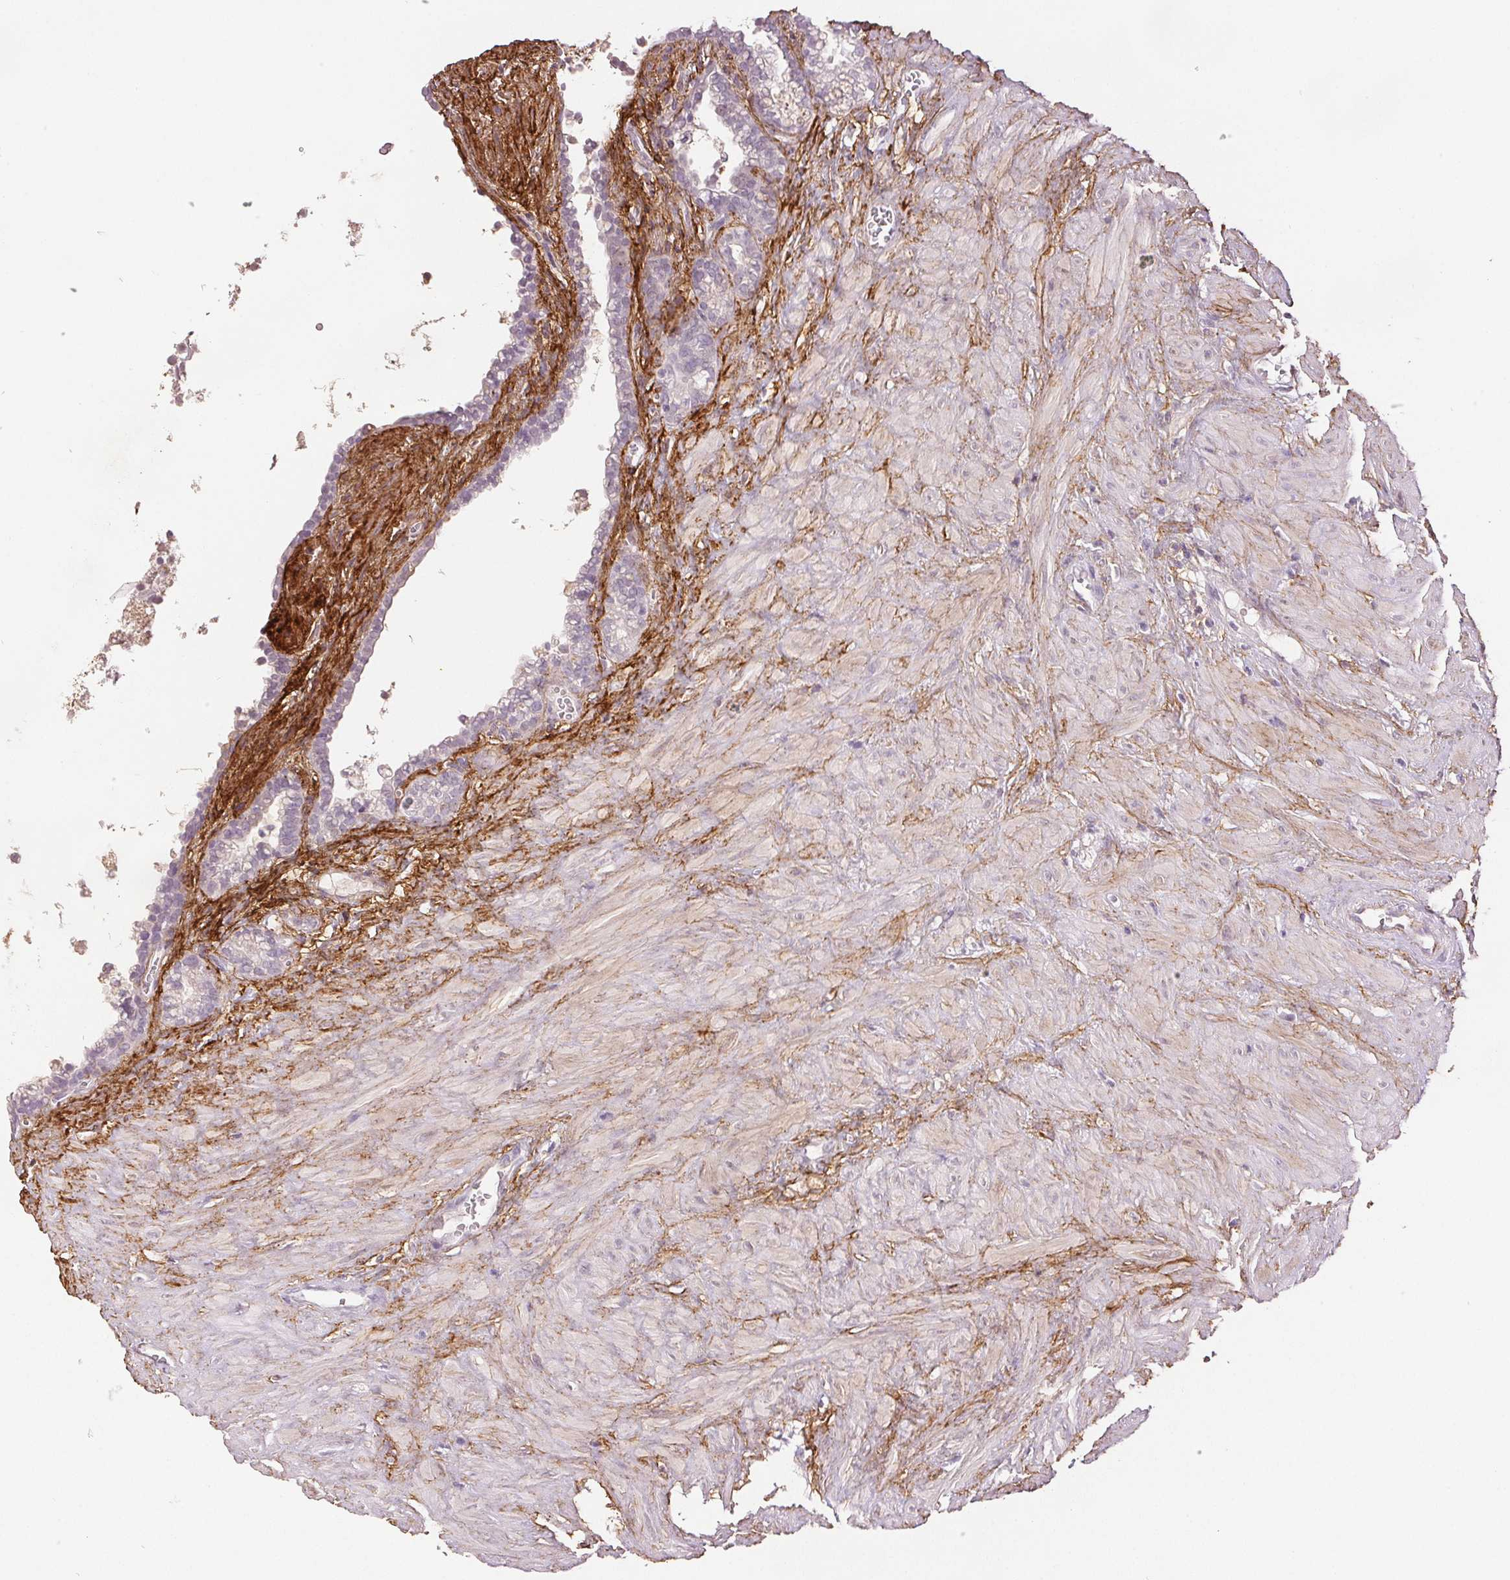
{"staining": {"intensity": "negative", "quantity": "none", "location": "none"}, "tissue": "seminal vesicle", "cell_type": "Glandular cells", "image_type": "normal", "snomed": [{"axis": "morphology", "description": "Normal tissue, NOS"}, {"axis": "topography", "description": "Seminal veicle"}], "caption": "High power microscopy image of an immunohistochemistry histopathology image of unremarkable seminal vesicle, revealing no significant positivity in glandular cells.", "gene": "FBN1", "patient": {"sex": "male", "age": 76}}